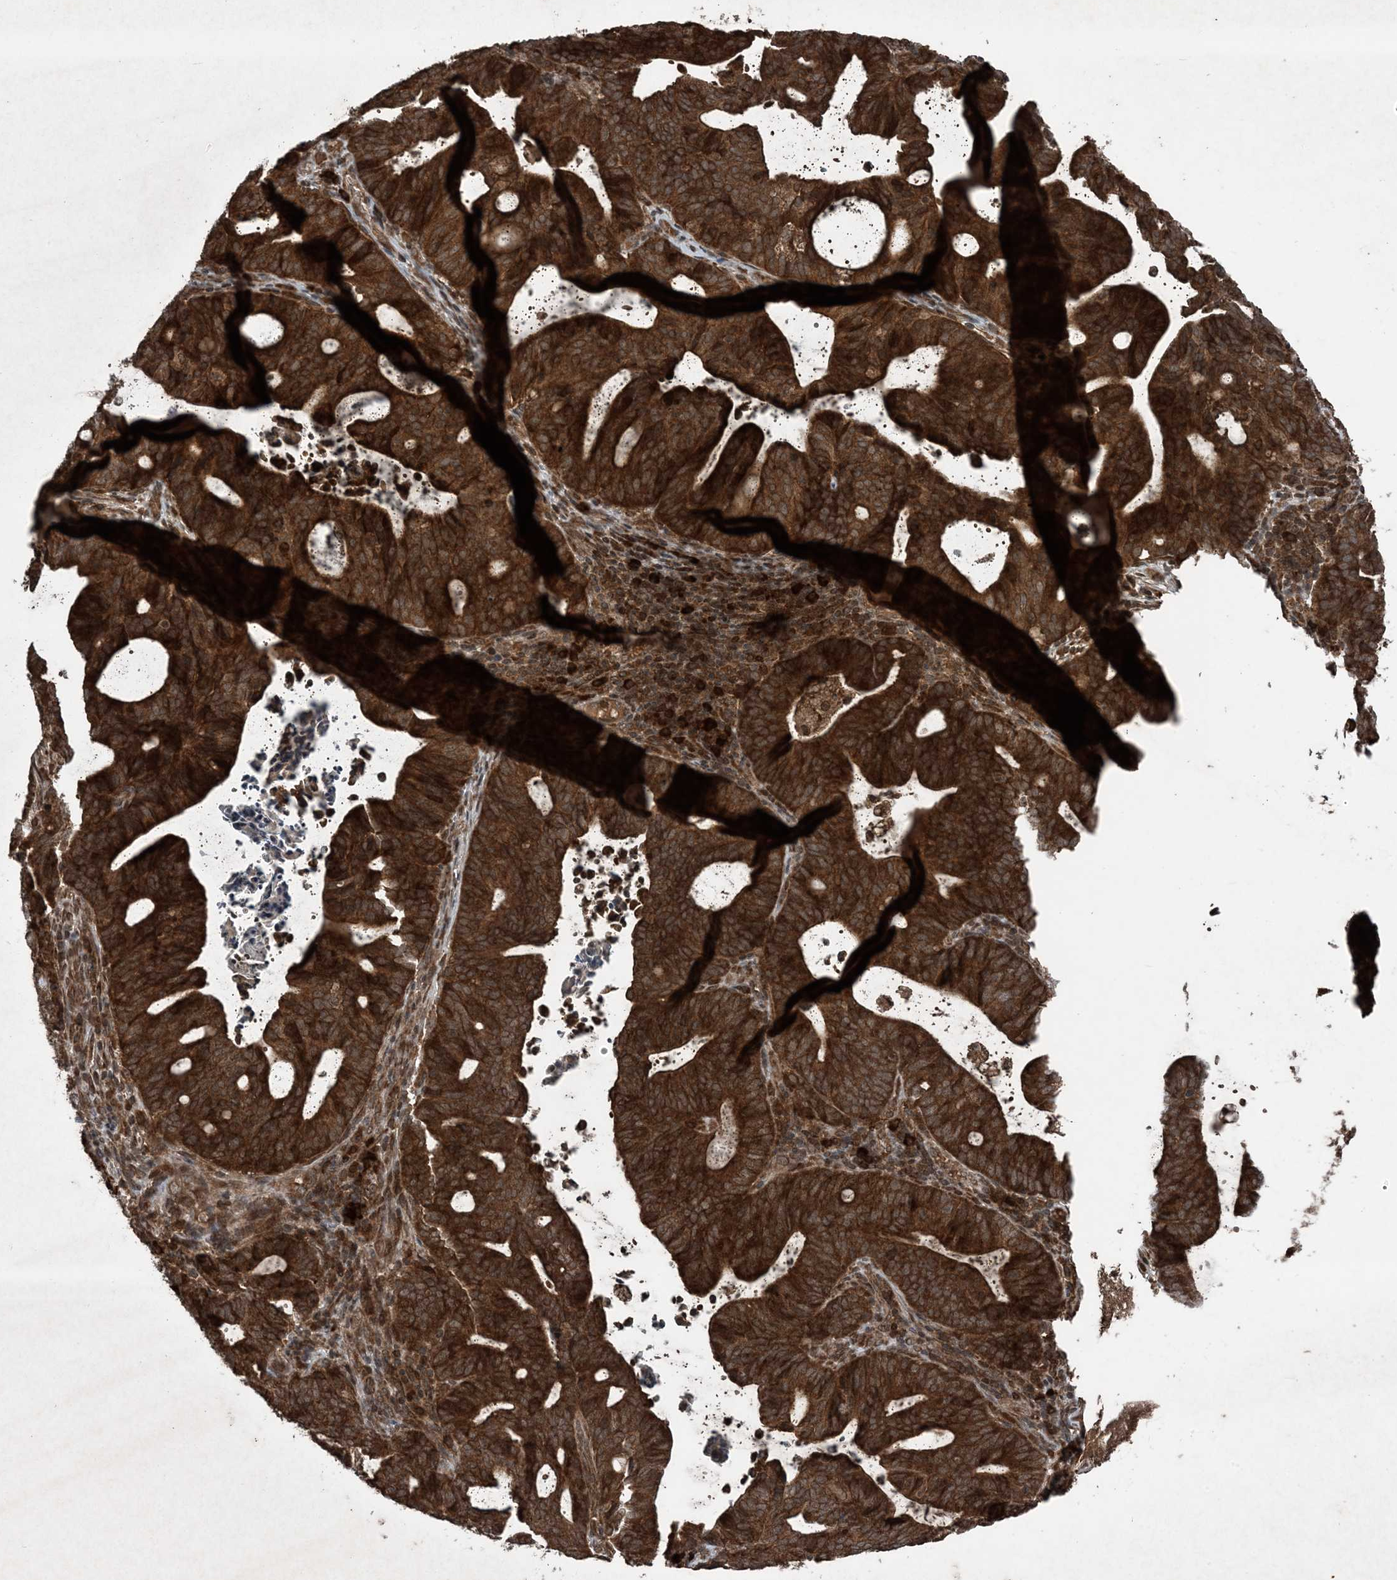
{"staining": {"intensity": "strong", "quantity": ">75%", "location": "cytoplasmic/membranous"}, "tissue": "endometrial cancer", "cell_type": "Tumor cells", "image_type": "cancer", "snomed": [{"axis": "morphology", "description": "Adenocarcinoma, NOS"}, {"axis": "topography", "description": "Uterus"}], "caption": "A high amount of strong cytoplasmic/membranous staining is appreciated in about >75% of tumor cells in endometrial adenocarcinoma tissue.", "gene": "GNG5", "patient": {"sex": "female", "age": 83}}